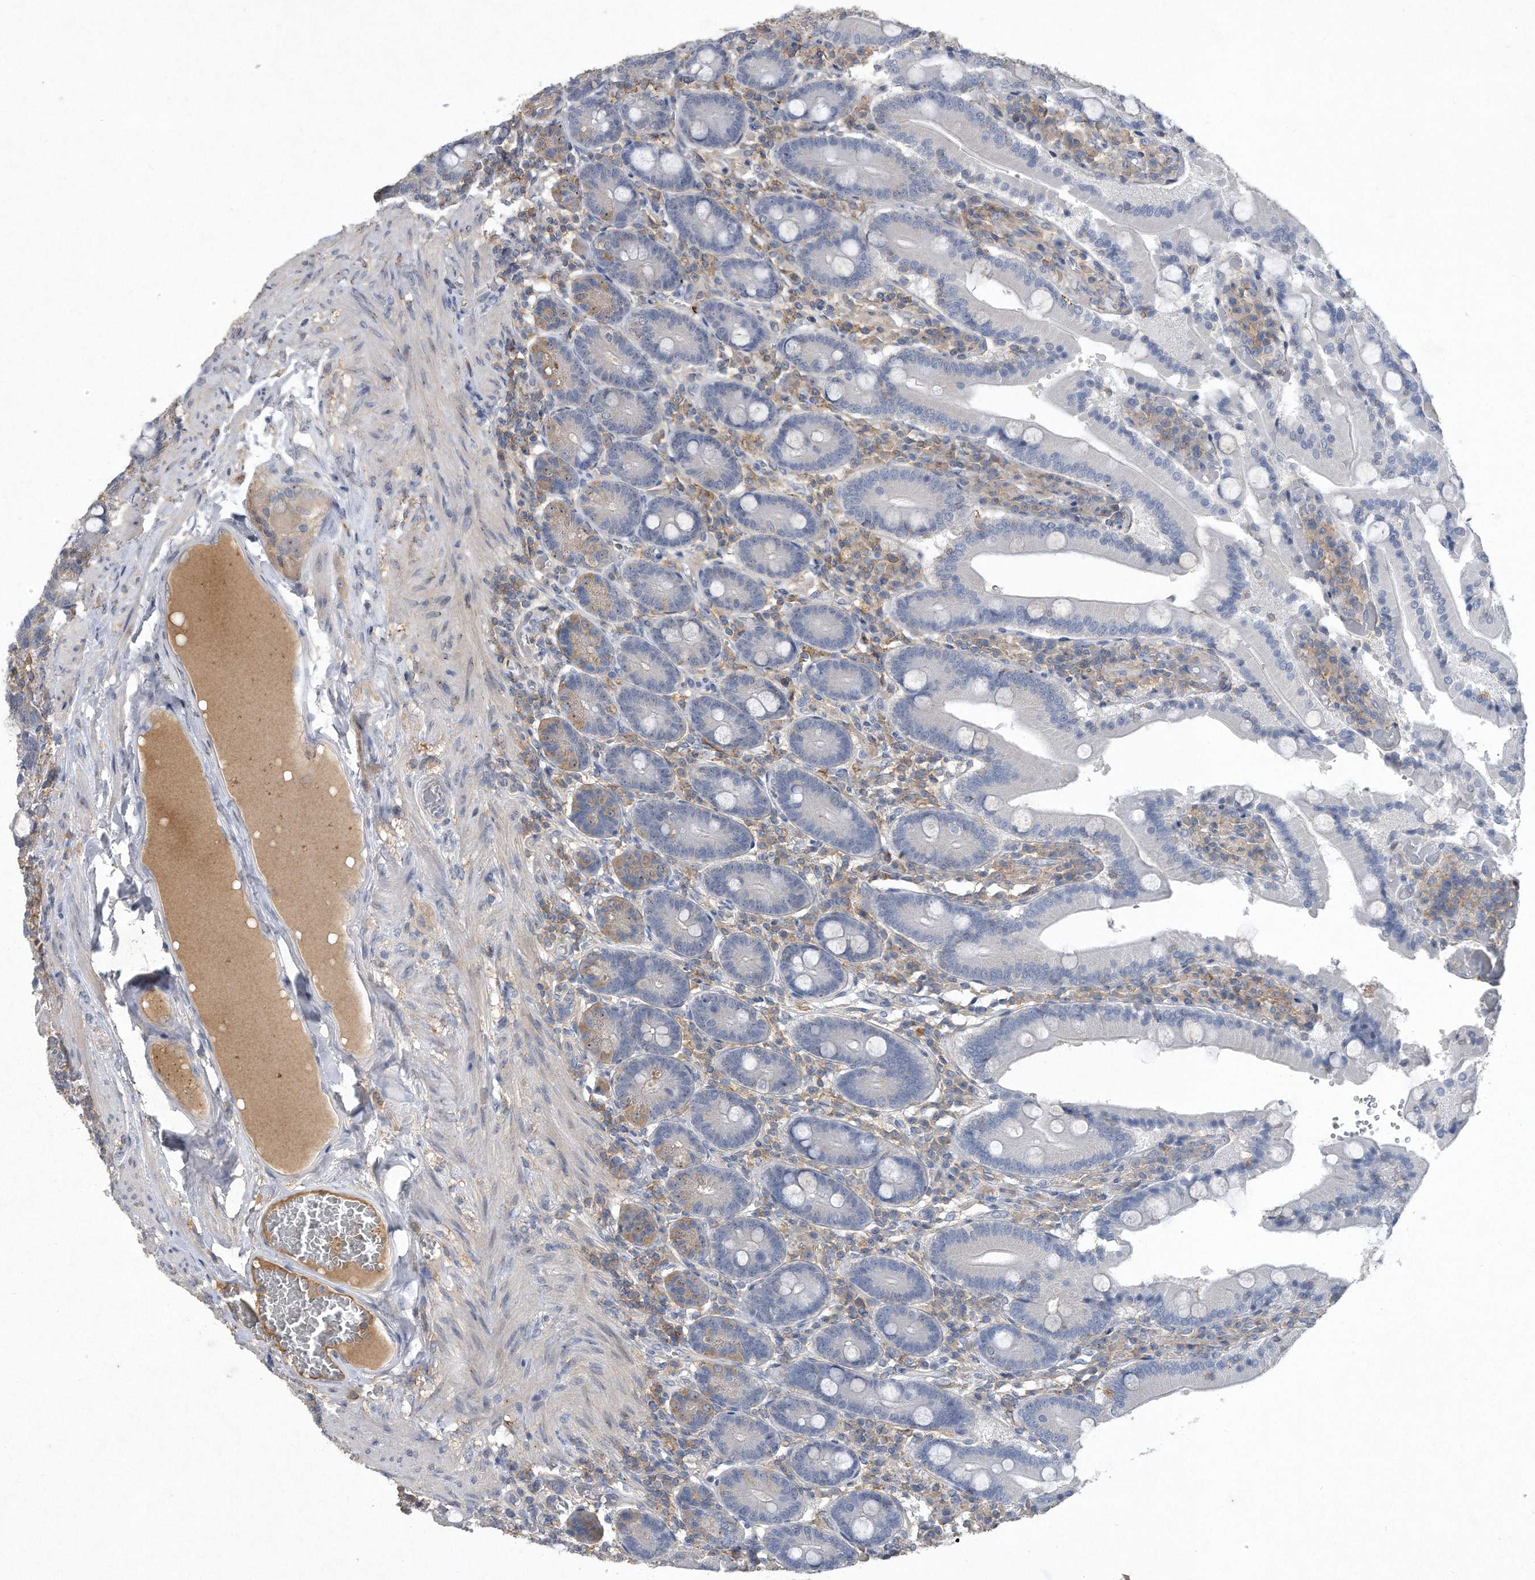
{"staining": {"intensity": "weak", "quantity": "<25%", "location": "cytoplasmic/membranous"}, "tissue": "duodenum", "cell_type": "Glandular cells", "image_type": "normal", "snomed": [{"axis": "morphology", "description": "Normal tissue, NOS"}, {"axis": "topography", "description": "Duodenum"}], "caption": "Immunohistochemistry (IHC) image of unremarkable duodenum: duodenum stained with DAB reveals no significant protein positivity in glandular cells. The staining was performed using DAB to visualize the protein expression in brown, while the nuclei were stained in blue with hematoxylin (Magnification: 20x).", "gene": "PGBD2", "patient": {"sex": "female", "age": 62}}